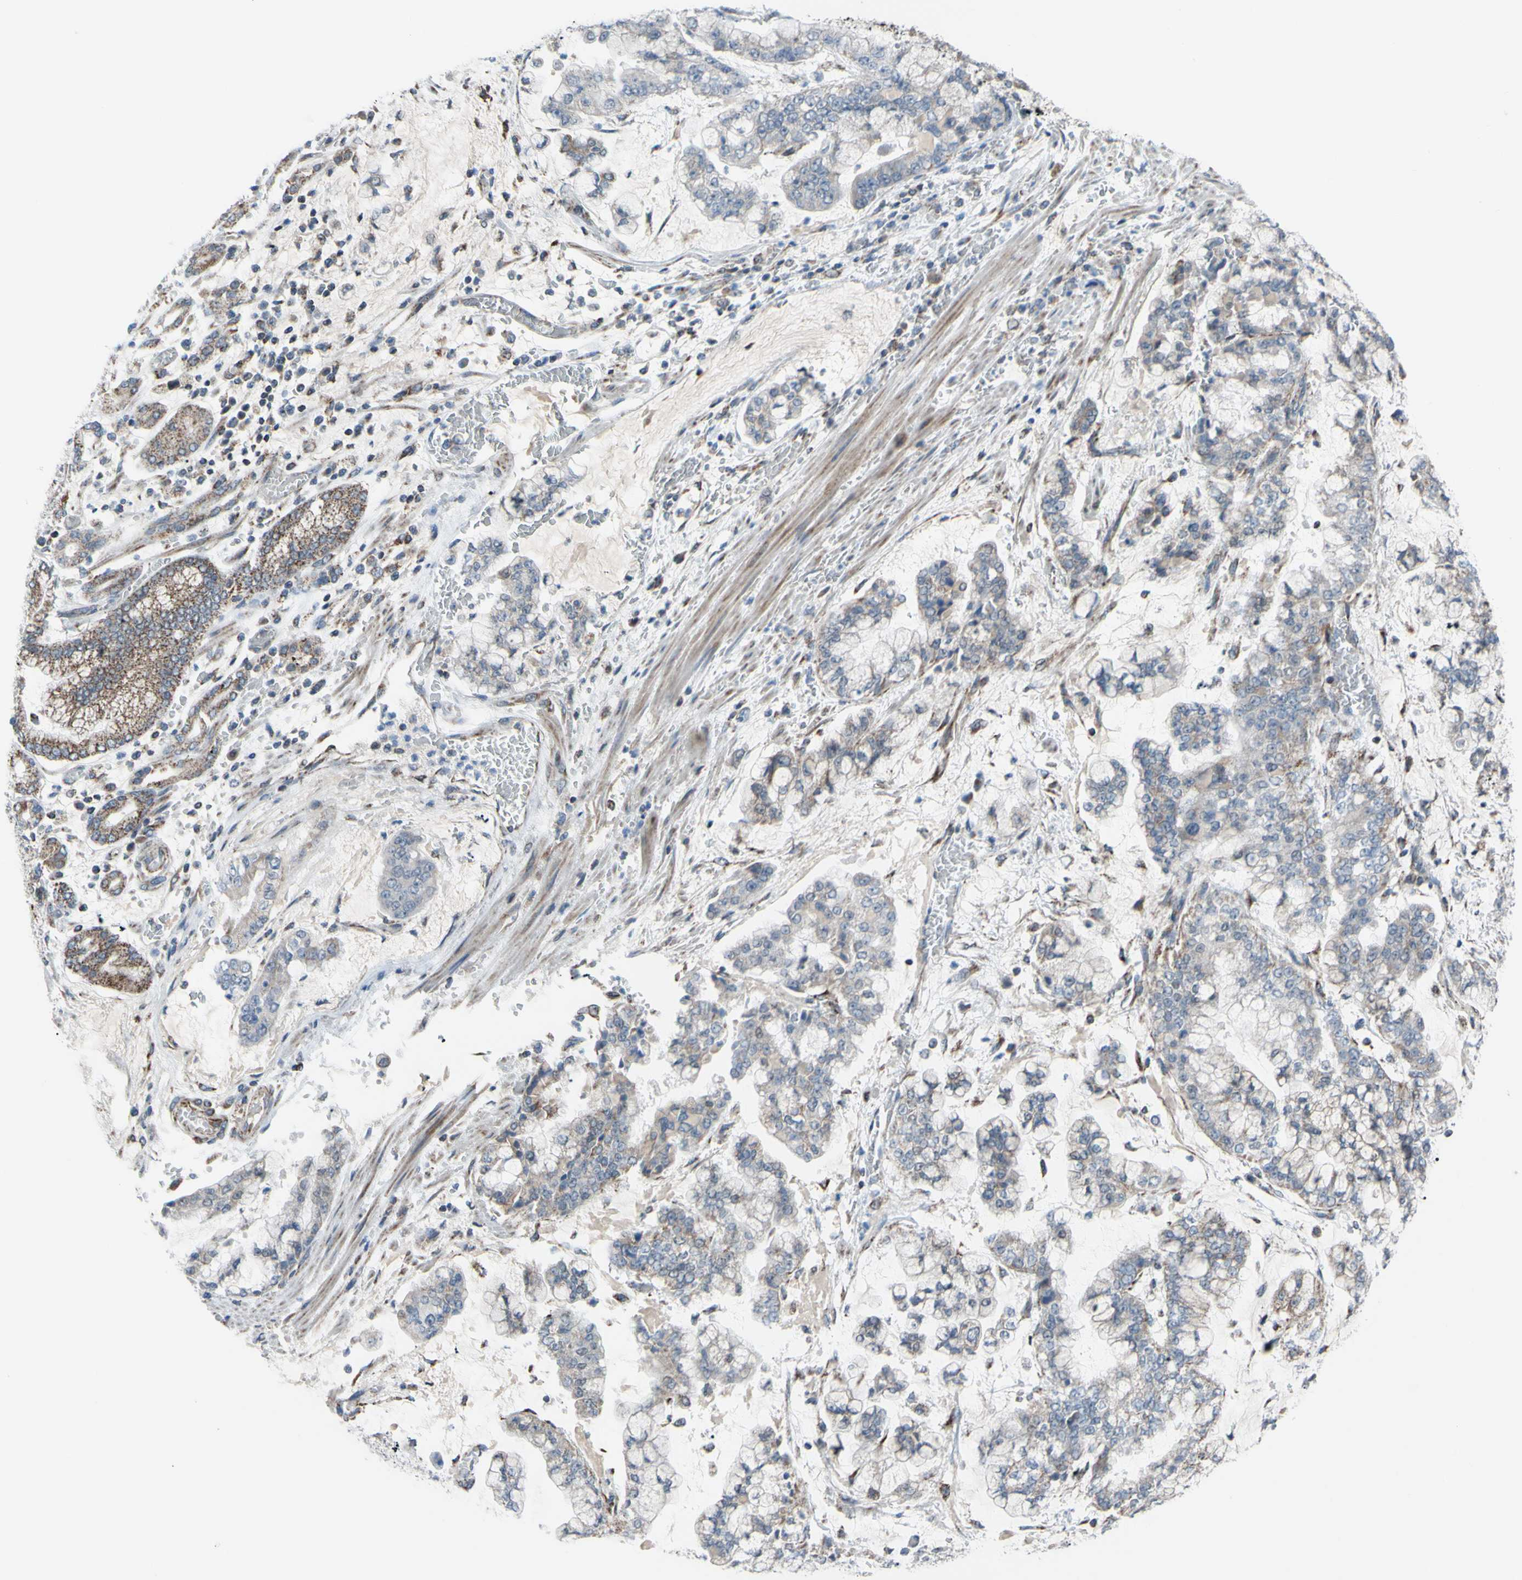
{"staining": {"intensity": "weak", "quantity": "<25%", "location": "cytoplasmic/membranous"}, "tissue": "stomach cancer", "cell_type": "Tumor cells", "image_type": "cancer", "snomed": [{"axis": "morphology", "description": "Normal tissue, NOS"}, {"axis": "morphology", "description": "Adenocarcinoma, NOS"}, {"axis": "topography", "description": "Stomach, upper"}, {"axis": "topography", "description": "Stomach"}], "caption": "This photomicrograph is of stomach cancer (adenocarcinoma) stained with immunohistochemistry to label a protein in brown with the nuclei are counter-stained blue. There is no positivity in tumor cells. Brightfield microscopy of immunohistochemistry stained with DAB (3,3'-diaminobenzidine) (brown) and hematoxylin (blue), captured at high magnification.", "gene": "GLT8D1", "patient": {"sex": "male", "age": 76}}